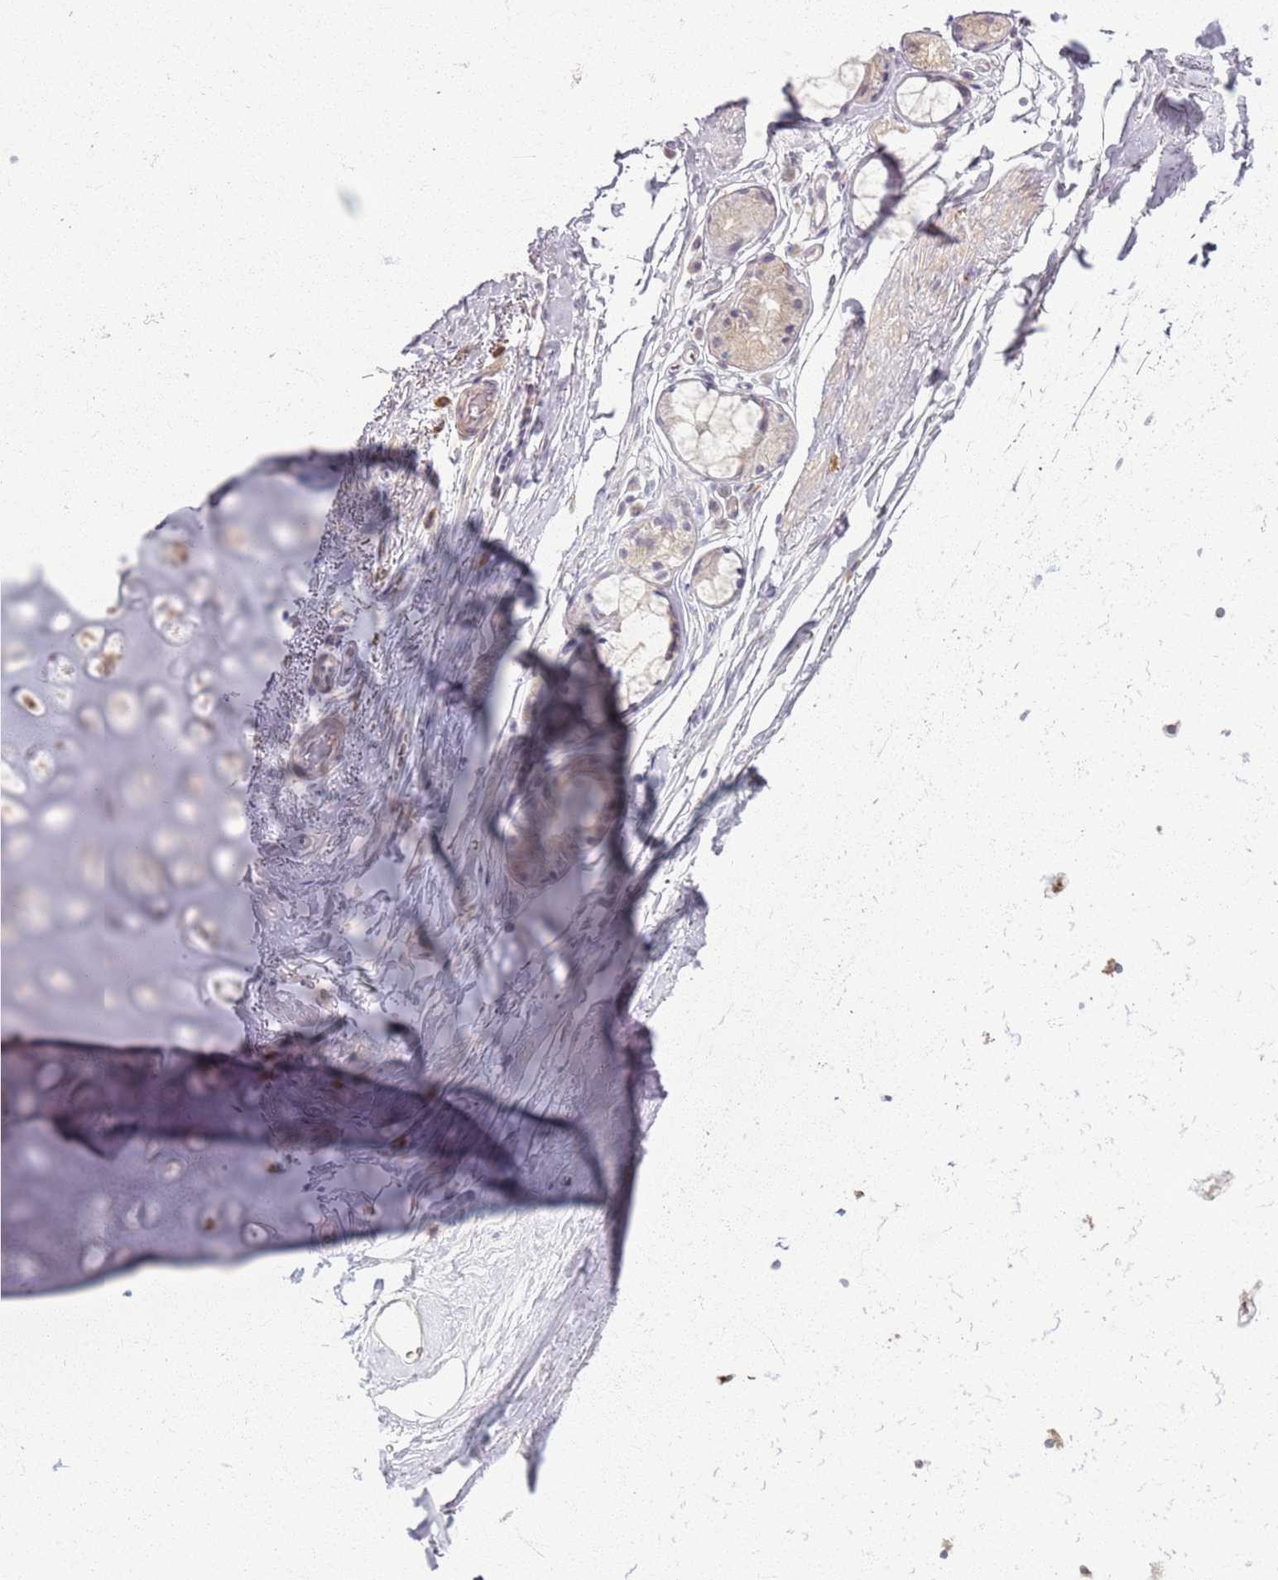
{"staining": {"intensity": "negative", "quantity": "none", "location": "none"}, "tissue": "adipose tissue", "cell_type": "Adipocytes", "image_type": "normal", "snomed": [{"axis": "morphology", "description": "Normal tissue, NOS"}, {"axis": "topography", "description": "Lymph node"}, {"axis": "topography", "description": "Bronchus"}], "caption": "High magnification brightfield microscopy of unremarkable adipose tissue stained with DAB (brown) and counterstained with hematoxylin (blue): adipocytes show no significant positivity. Nuclei are stained in blue.", "gene": "ZDHHC2", "patient": {"sex": "male", "age": 63}}